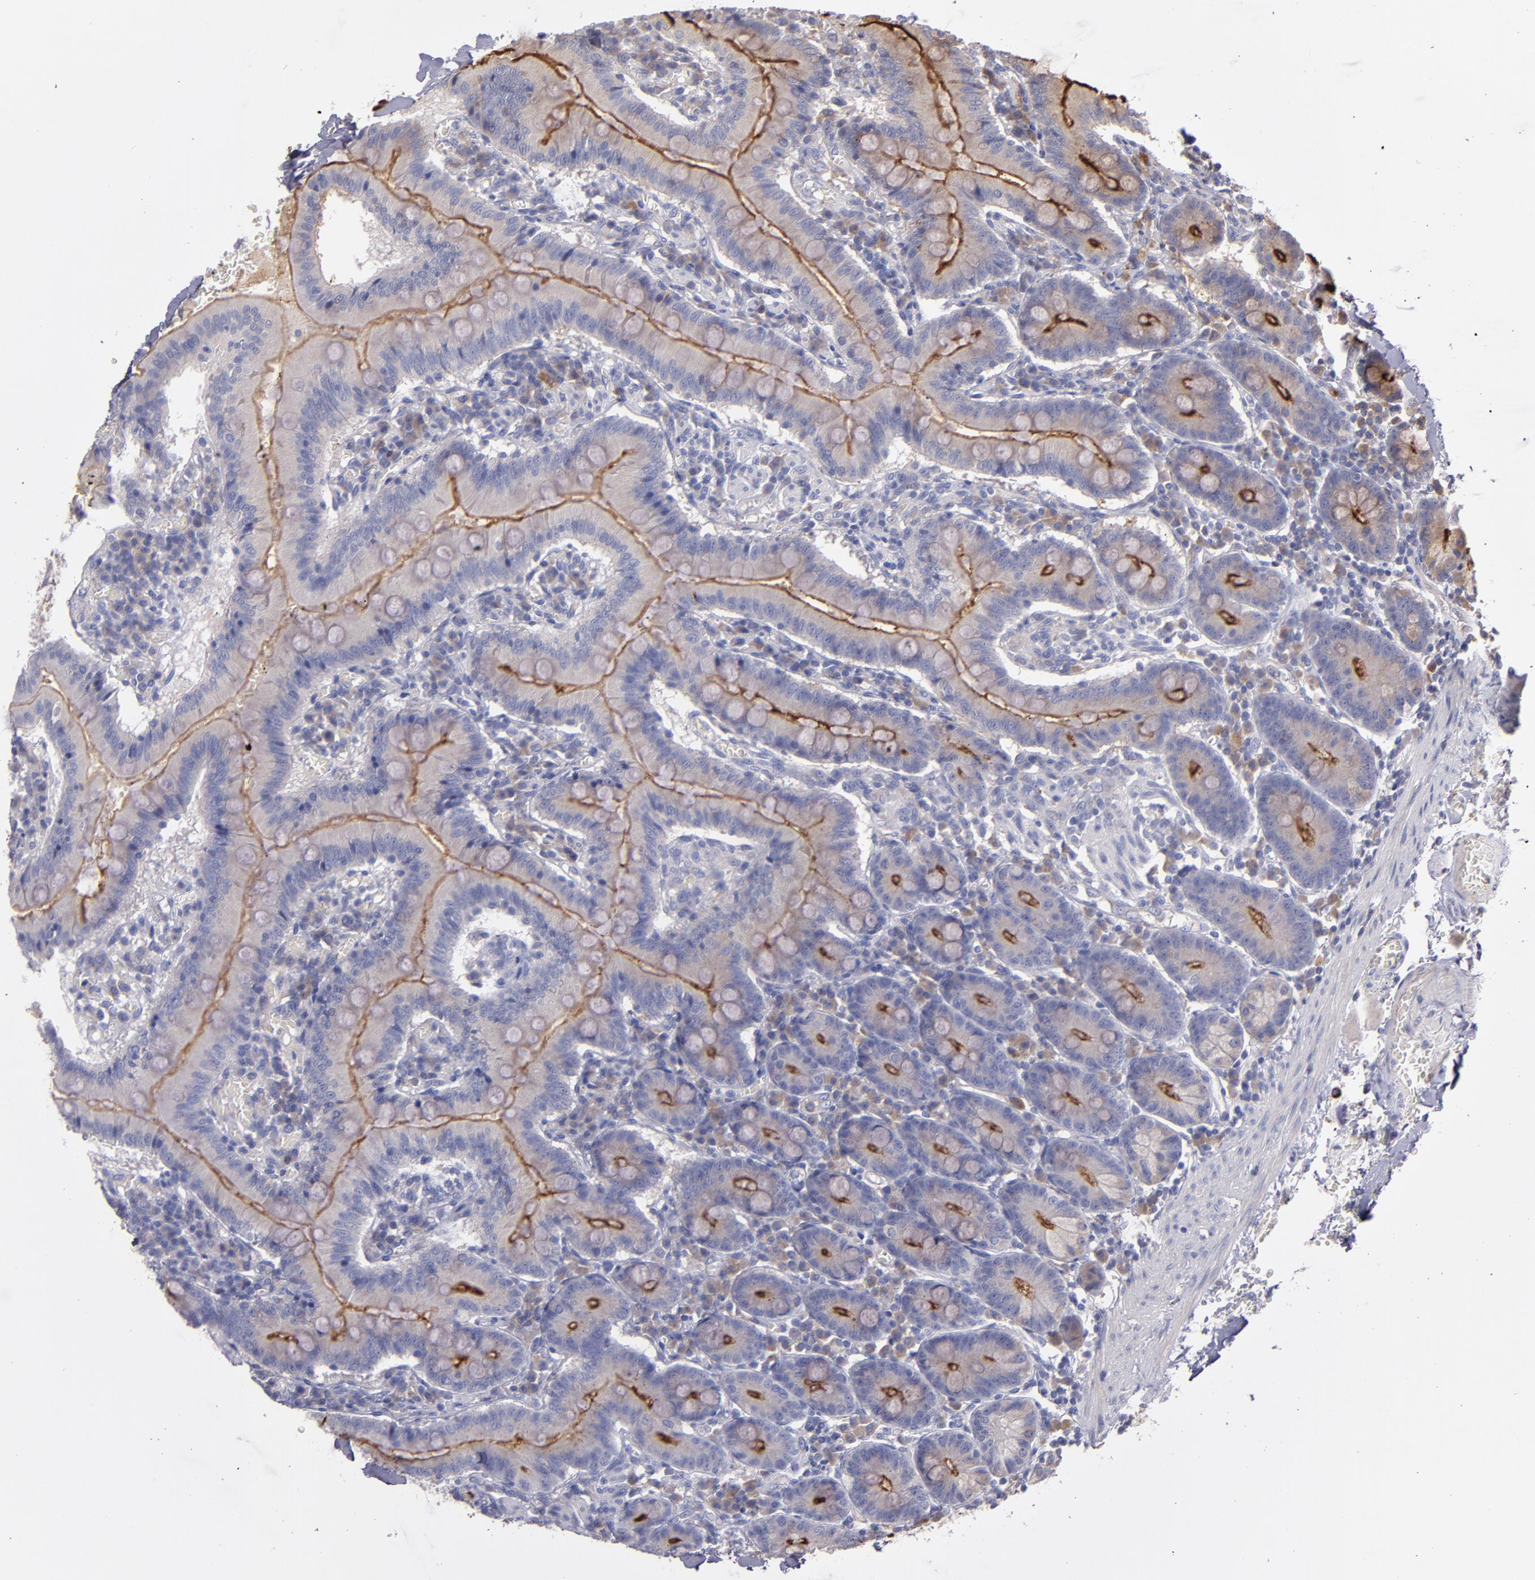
{"staining": {"intensity": "strong", "quantity": "25%-75%", "location": "cytoplasmic/membranous"}, "tissue": "small intestine", "cell_type": "Glandular cells", "image_type": "normal", "snomed": [{"axis": "morphology", "description": "Normal tissue, NOS"}, {"axis": "topography", "description": "Small intestine"}], "caption": "Immunohistochemistry (DAB) staining of unremarkable human small intestine demonstrates strong cytoplasmic/membranous protein expression in about 25%-75% of glandular cells. (Stains: DAB (3,3'-diaminobenzidine) in brown, nuclei in blue, Microscopy: brightfield microscopy at high magnification).", "gene": "IFIH1", "patient": {"sex": "male", "age": 71}}